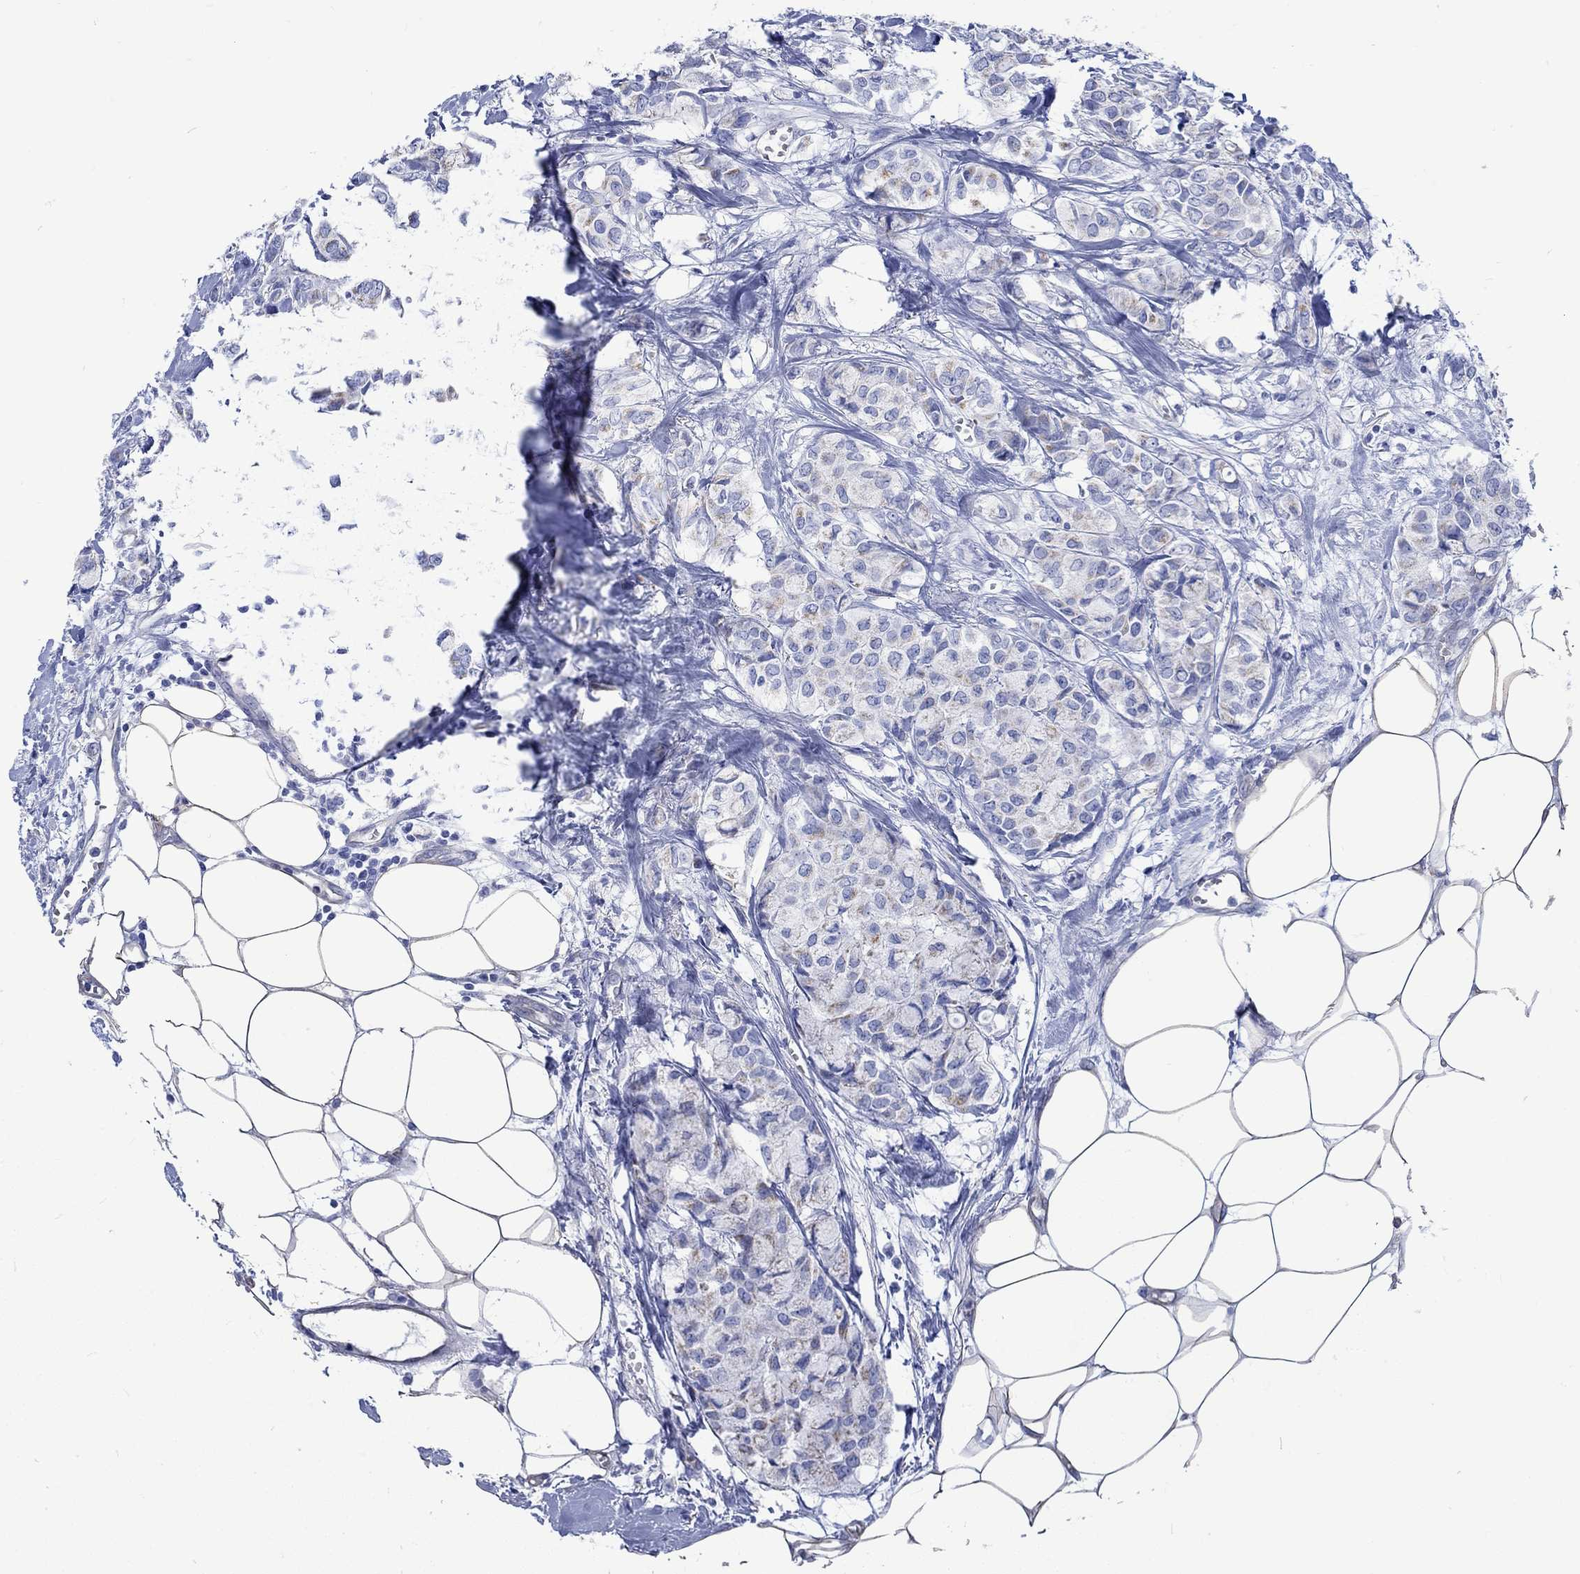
{"staining": {"intensity": "moderate", "quantity": "<25%", "location": "cytoplasmic/membranous"}, "tissue": "breast cancer", "cell_type": "Tumor cells", "image_type": "cancer", "snomed": [{"axis": "morphology", "description": "Duct carcinoma"}, {"axis": "topography", "description": "Breast"}], "caption": "The micrograph shows immunohistochemical staining of invasive ductal carcinoma (breast). There is moderate cytoplasmic/membranous positivity is appreciated in approximately <25% of tumor cells. (Brightfield microscopy of DAB IHC at high magnification).", "gene": "CPLX2", "patient": {"sex": "female", "age": 85}}